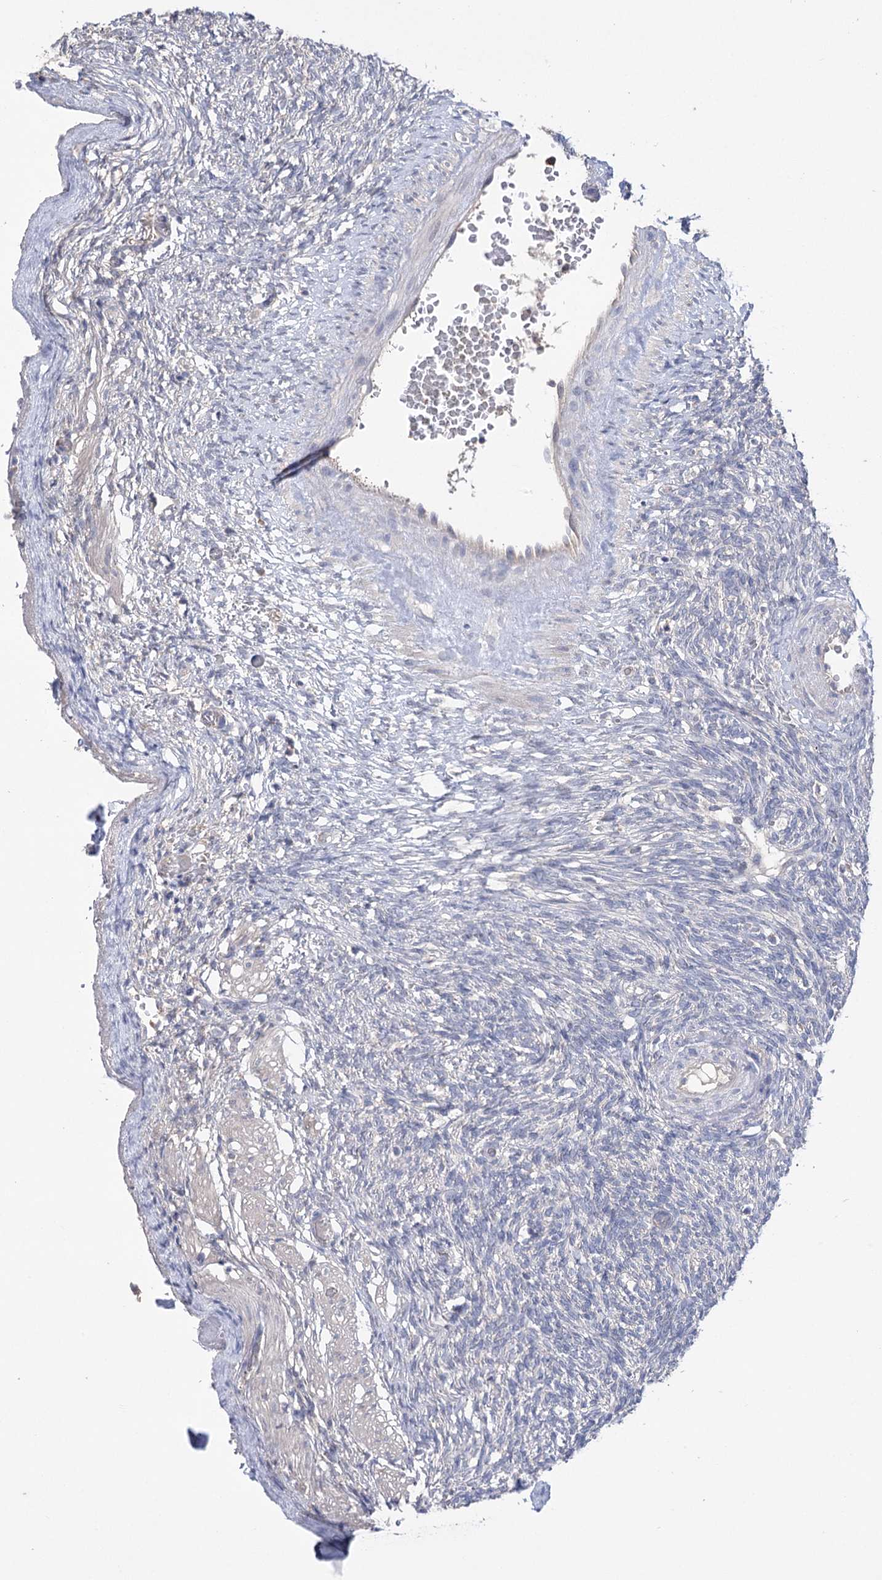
{"staining": {"intensity": "negative", "quantity": "none", "location": "none"}, "tissue": "ovary", "cell_type": "Follicle cells", "image_type": "normal", "snomed": [{"axis": "morphology", "description": "Normal tissue, NOS"}, {"axis": "topography", "description": "Ovary"}], "caption": "There is no significant staining in follicle cells of ovary.", "gene": "AURKC", "patient": {"sex": "female", "age": 34}}